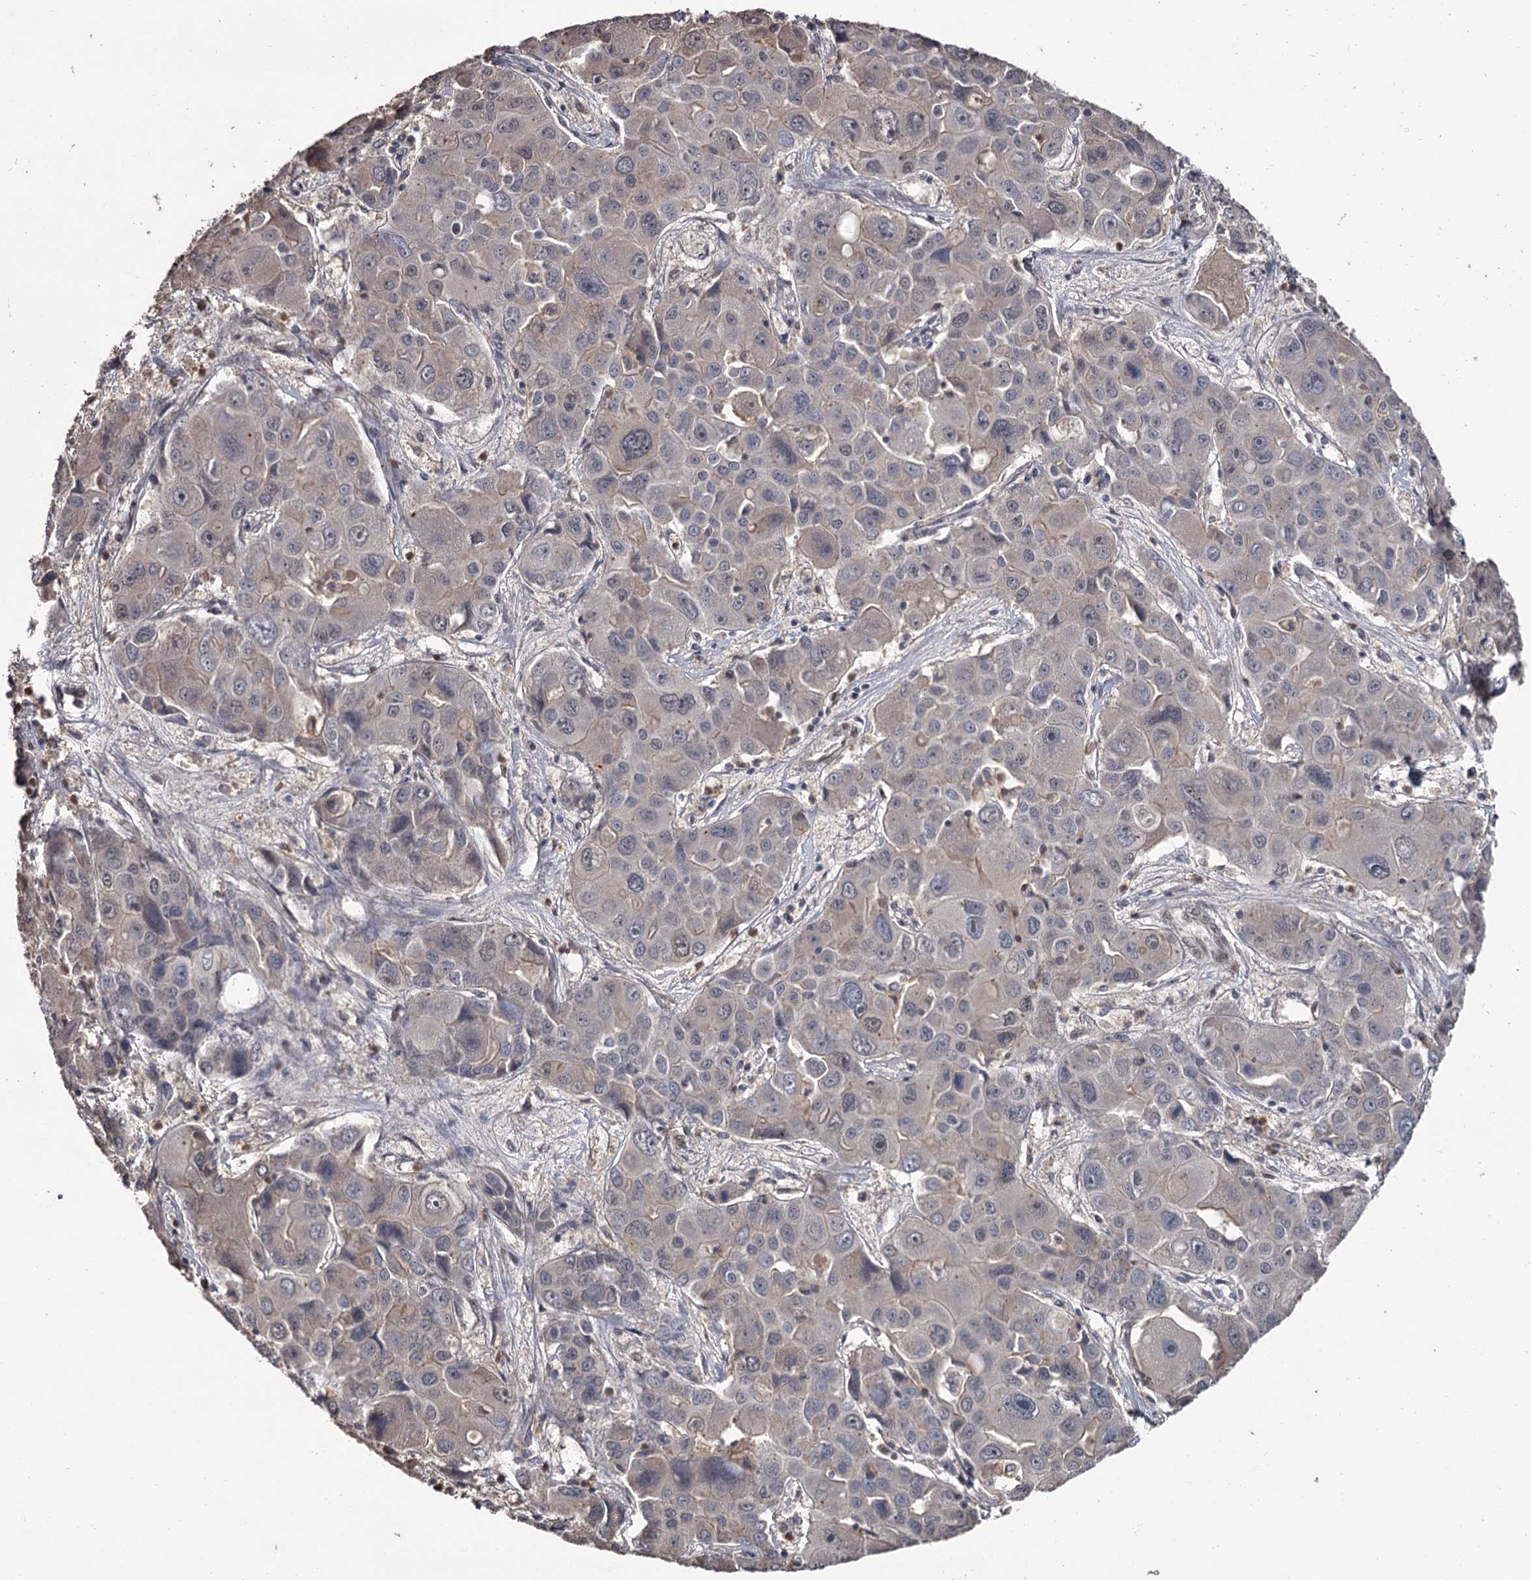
{"staining": {"intensity": "weak", "quantity": "<25%", "location": "cytoplasmic/membranous"}, "tissue": "liver cancer", "cell_type": "Tumor cells", "image_type": "cancer", "snomed": [{"axis": "morphology", "description": "Cholangiocarcinoma"}, {"axis": "topography", "description": "Liver"}], "caption": "DAB immunohistochemical staining of human liver cancer (cholangiocarcinoma) shows no significant expression in tumor cells. (Immunohistochemistry, brightfield microscopy, high magnification).", "gene": "PRPF40B", "patient": {"sex": "male", "age": 67}}